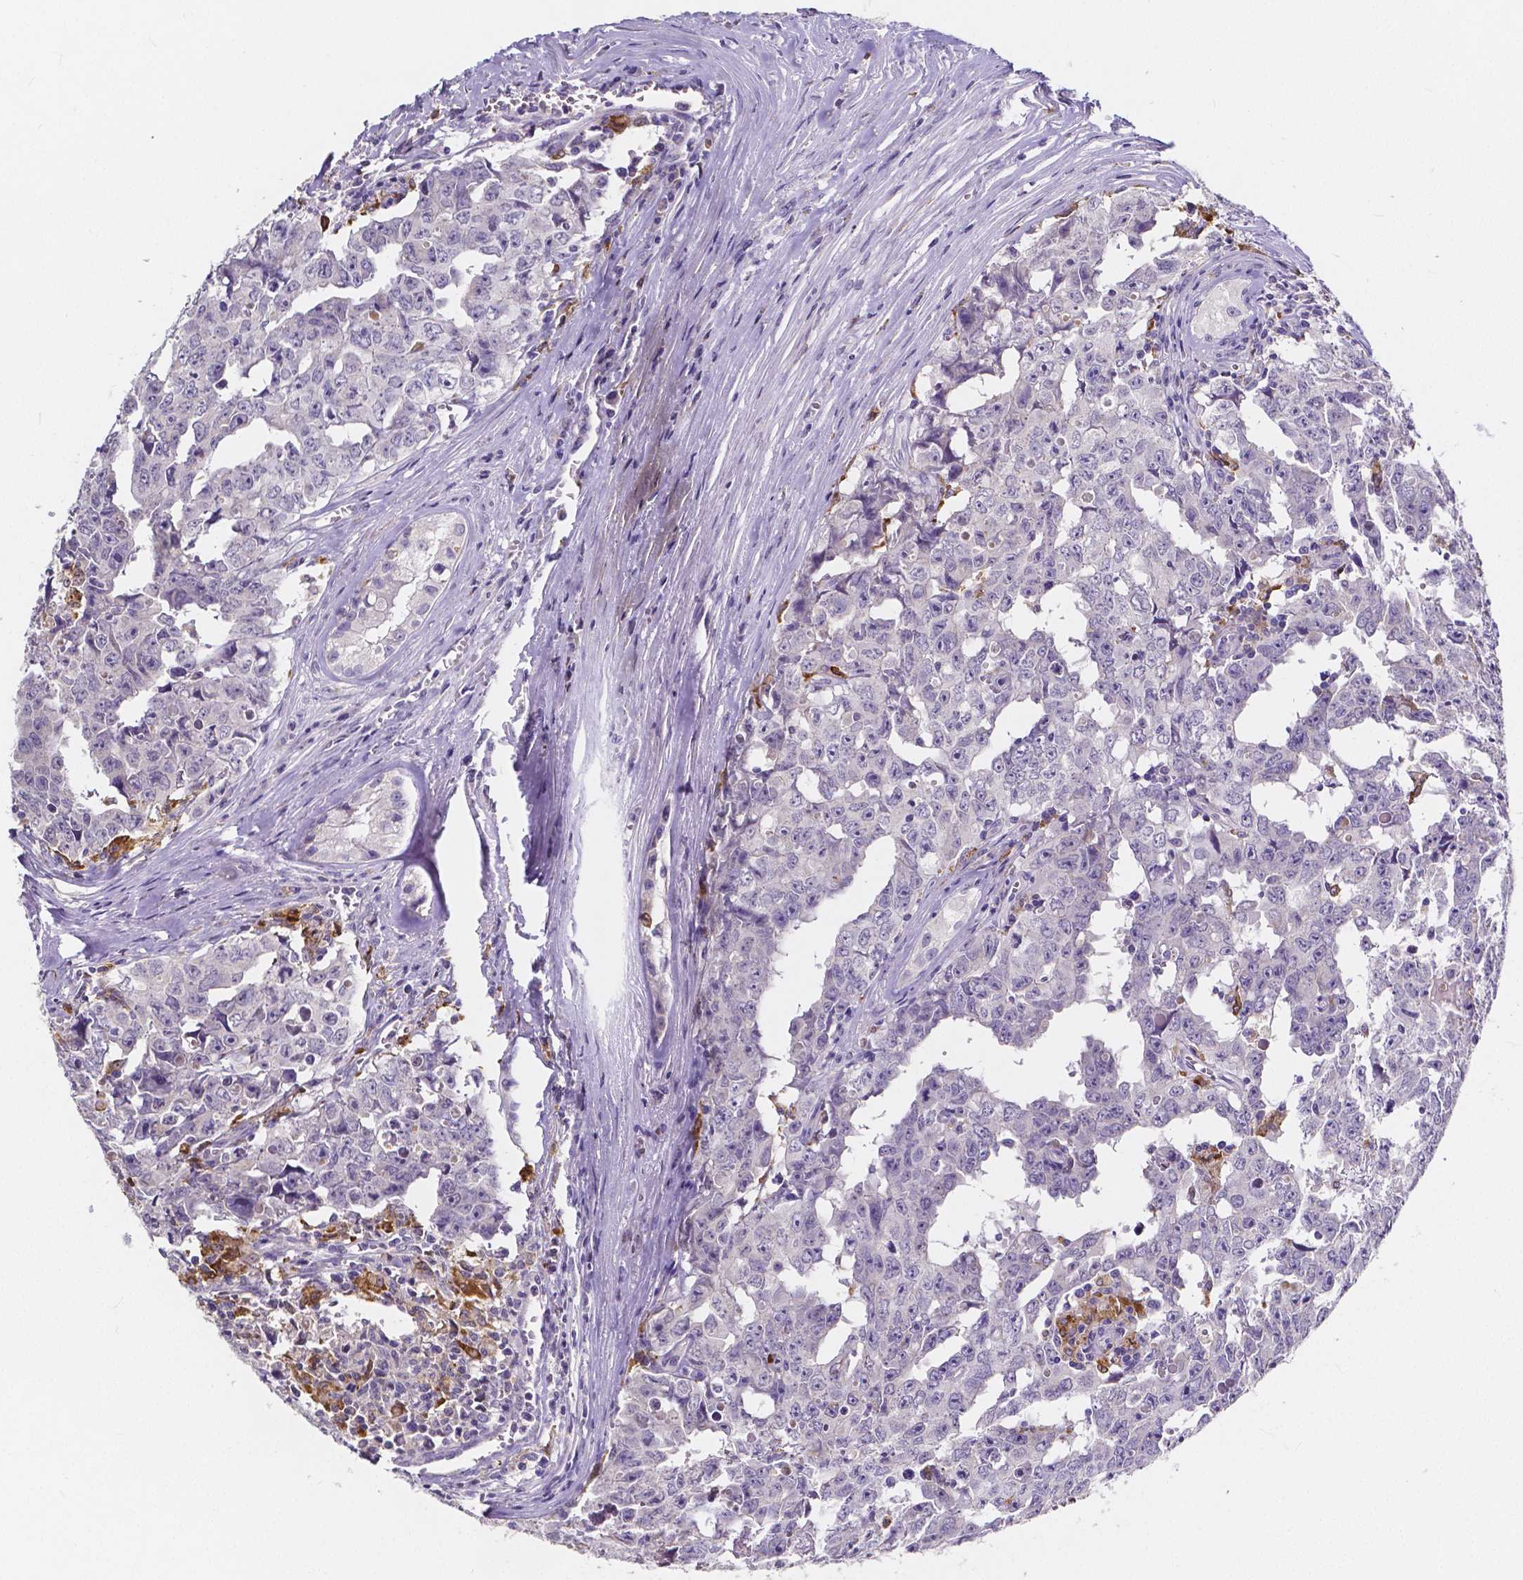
{"staining": {"intensity": "negative", "quantity": "none", "location": "none"}, "tissue": "testis cancer", "cell_type": "Tumor cells", "image_type": "cancer", "snomed": [{"axis": "morphology", "description": "Carcinoma, Embryonal, NOS"}, {"axis": "topography", "description": "Testis"}], "caption": "Tumor cells show no significant expression in testis embryonal carcinoma. The staining is performed using DAB brown chromogen with nuclei counter-stained in using hematoxylin.", "gene": "ACP5", "patient": {"sex": "male", "age": 22}}